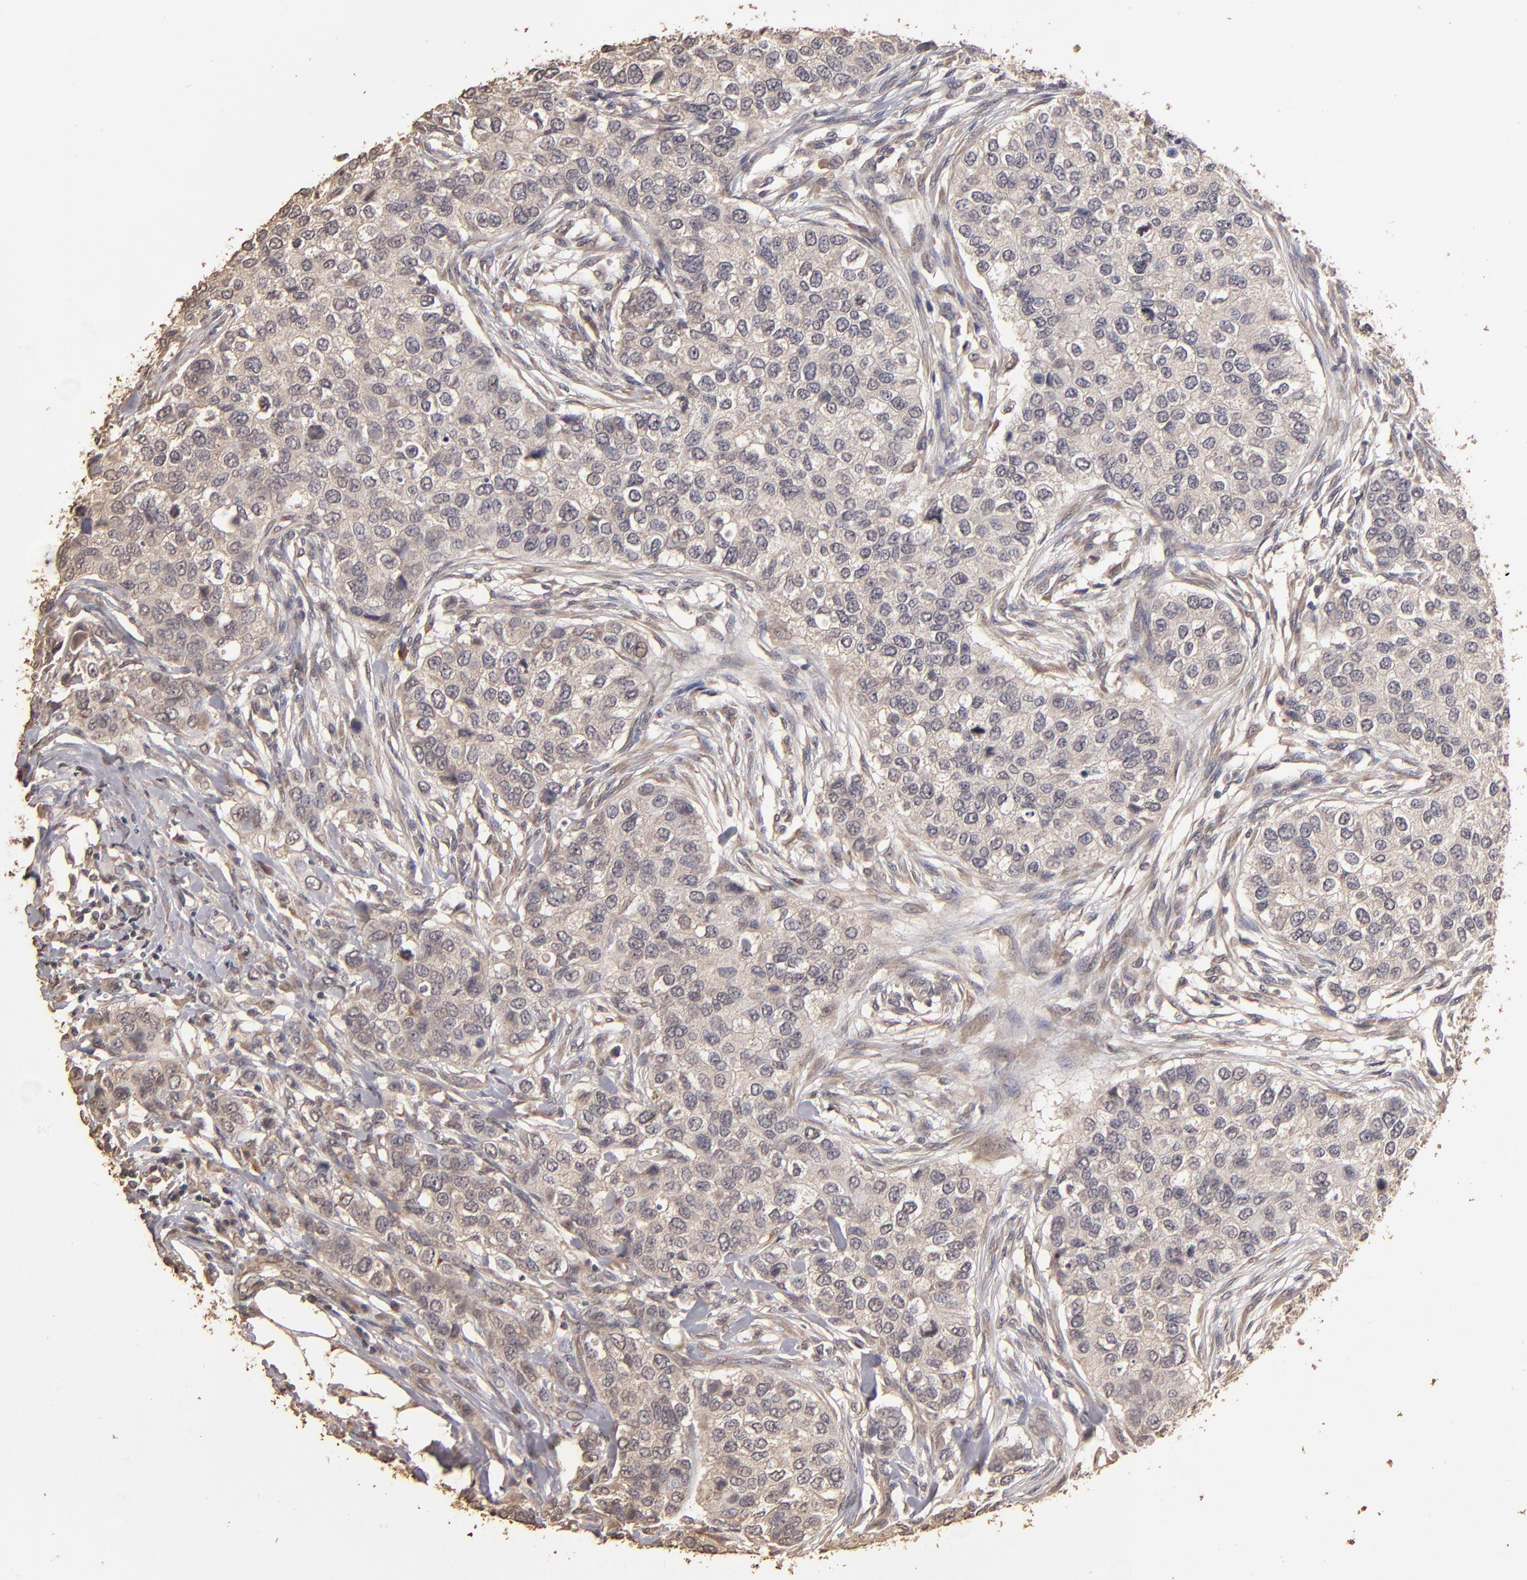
{"staining": {"intensity": "moderate", "quantity": ">75%", "location": "cytoplasmic/membranous"}, "tissue": "breast cancer", "cell_type": "Tumor cells", "image_type": "cancer", "snomed": [{"axis": "morphology", "description": "Normal tissue, NOS"}, {"axis": "morphology", "description": "Duct carcinoma"}, {"axis": "topography", "description": "Breast"}], "caption": "This micrograph reveals breast infiltrating ductal carcinoma stained with immunohistochemistry (IHC) to label a protein in brown. The cytoplasmic/membranous of tumor cells show moderate positivity for the protein. Nuclei are counter-stained blue.", "gene": "OPHN1", "patient": {"sex": "female", "age": 49}}